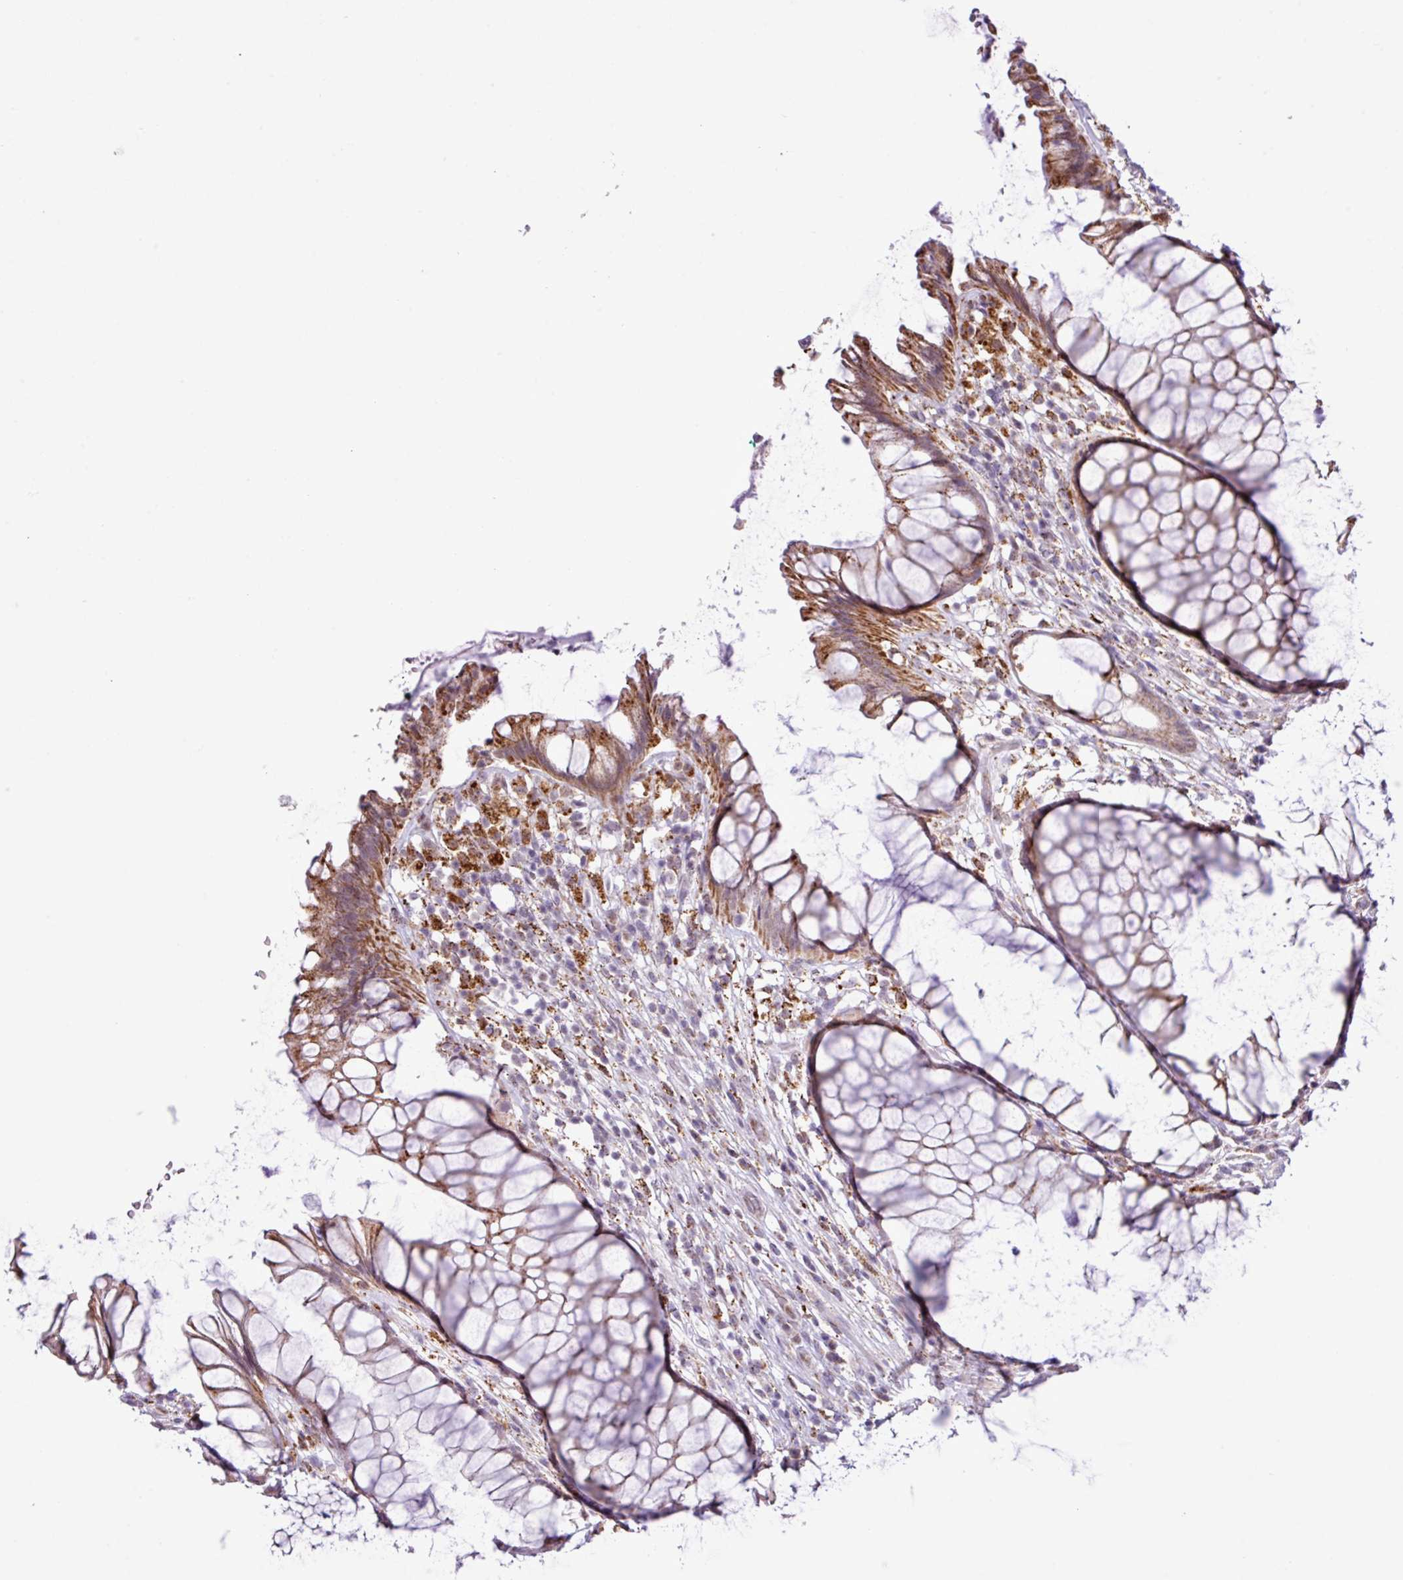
{"staining": {"intensity": "moderate", "quantity": ">75%", "location": "cytoplasmic/membranous"}, "tissue": "rectum", "cell_type": "Glandular cells", "image_type": "normal", "snomed": [{"axis": "morphology", "description": "Normal tissue, NOS"}, {"axis": "topography", "description": "Smooth muscle"}, {"axis": "topography", "description": "Rectum"}], "caption": "DAB (3,3'-diaminobenzidine) immunohistochemical staining of normal rectum reveals moderate cytoplasmic/membranous protein staining in approximately >75% of glandular cells.", "gene": "SGPP1", "patient": {"sex": "male", "age": 53}}